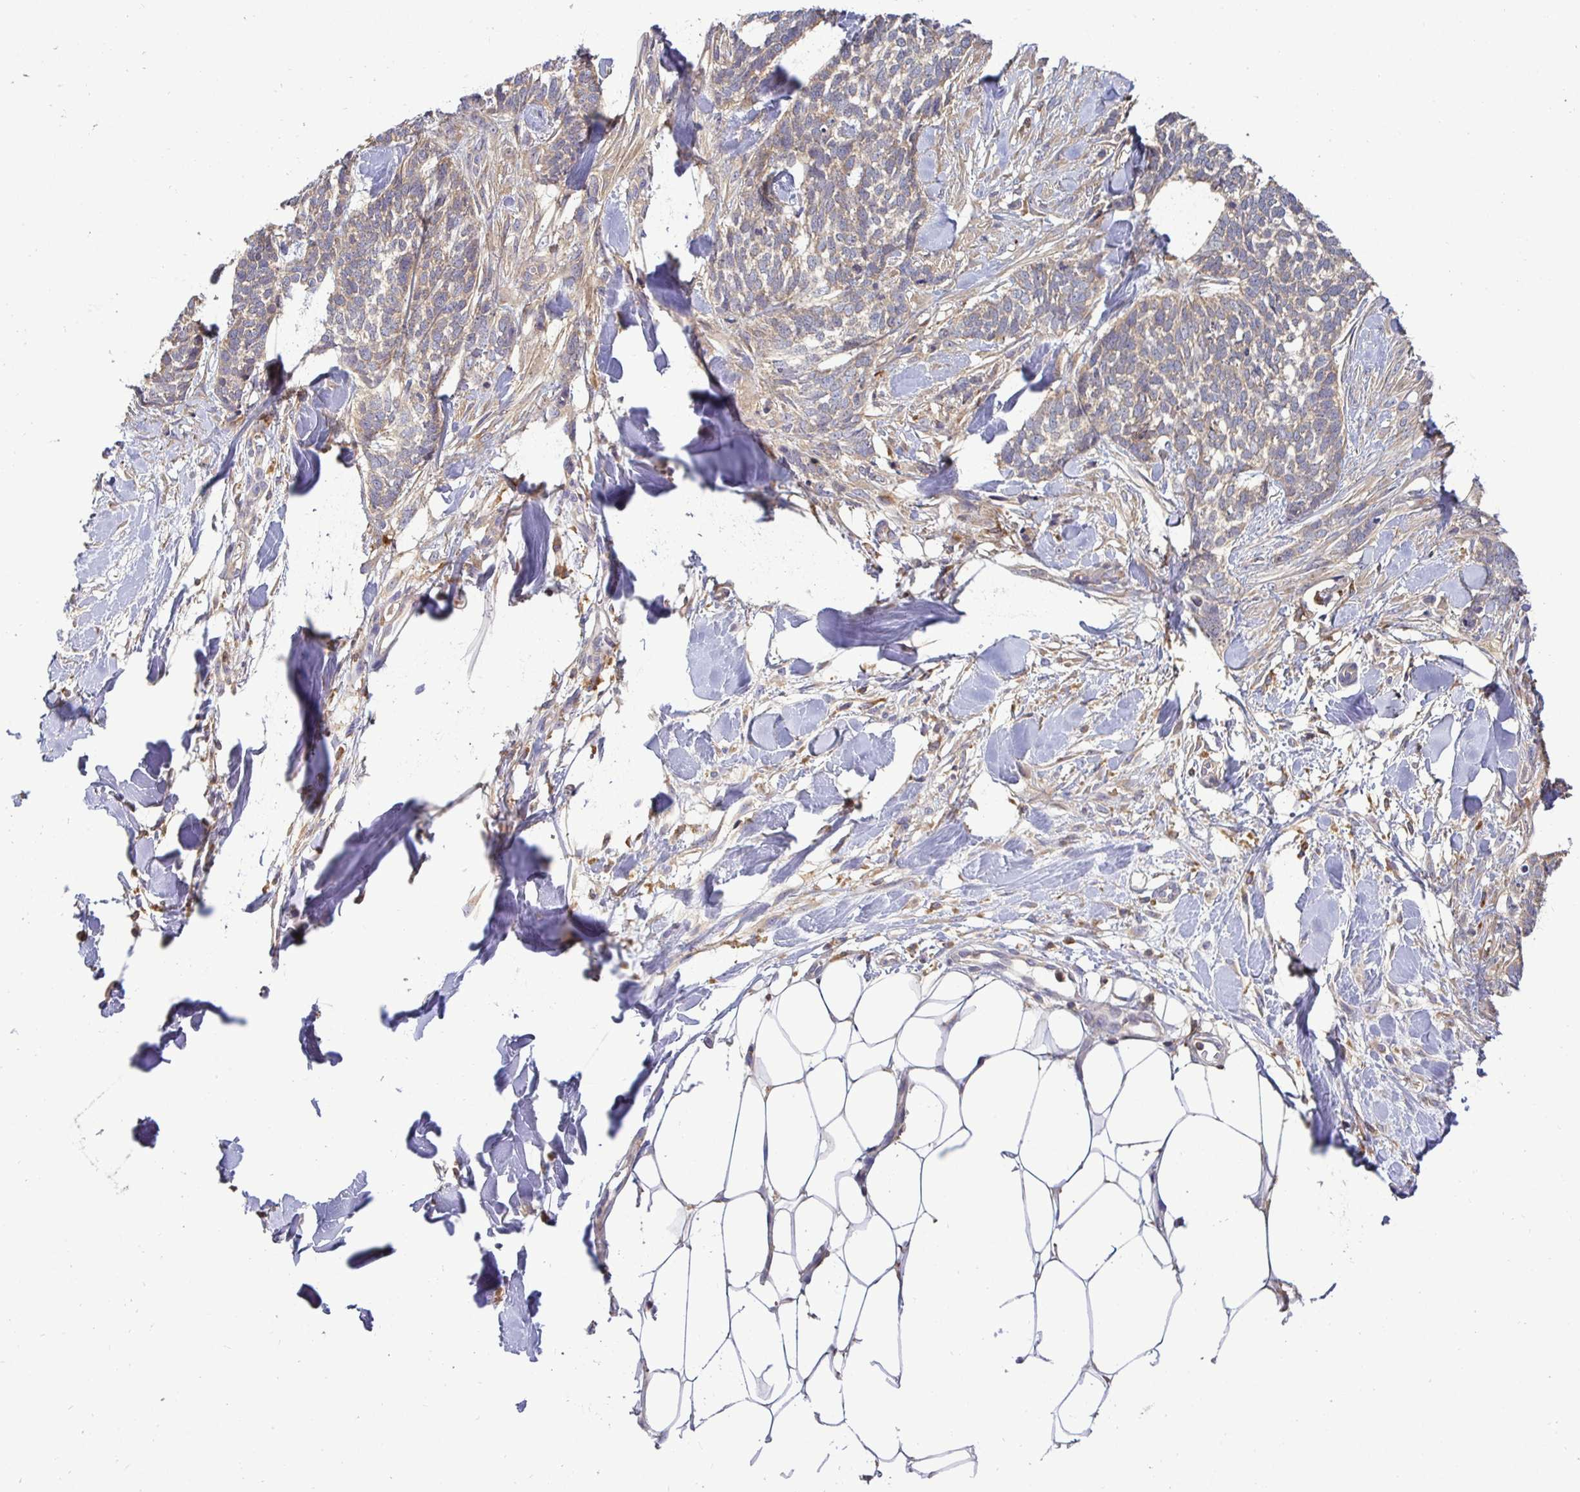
{"staining": {"intensity": "weak", "quantity": "<25%", "location": "cytoplasmic/membranous"}, "tissue": "skin cancer", "cell_type": "Tumor cells", "image_type": "cancer", "snomed": [{"axis": "morphology", "description": "Basal cell carcinoma"}, {"axis": "topography", "description": "Skin"}], "caption": "A micrograph of skin cancer stained for a protein displays no brown staining in tumor cells.", "gene": "ATP6V1F", "patient": {"sex": "female", "age": 59}}